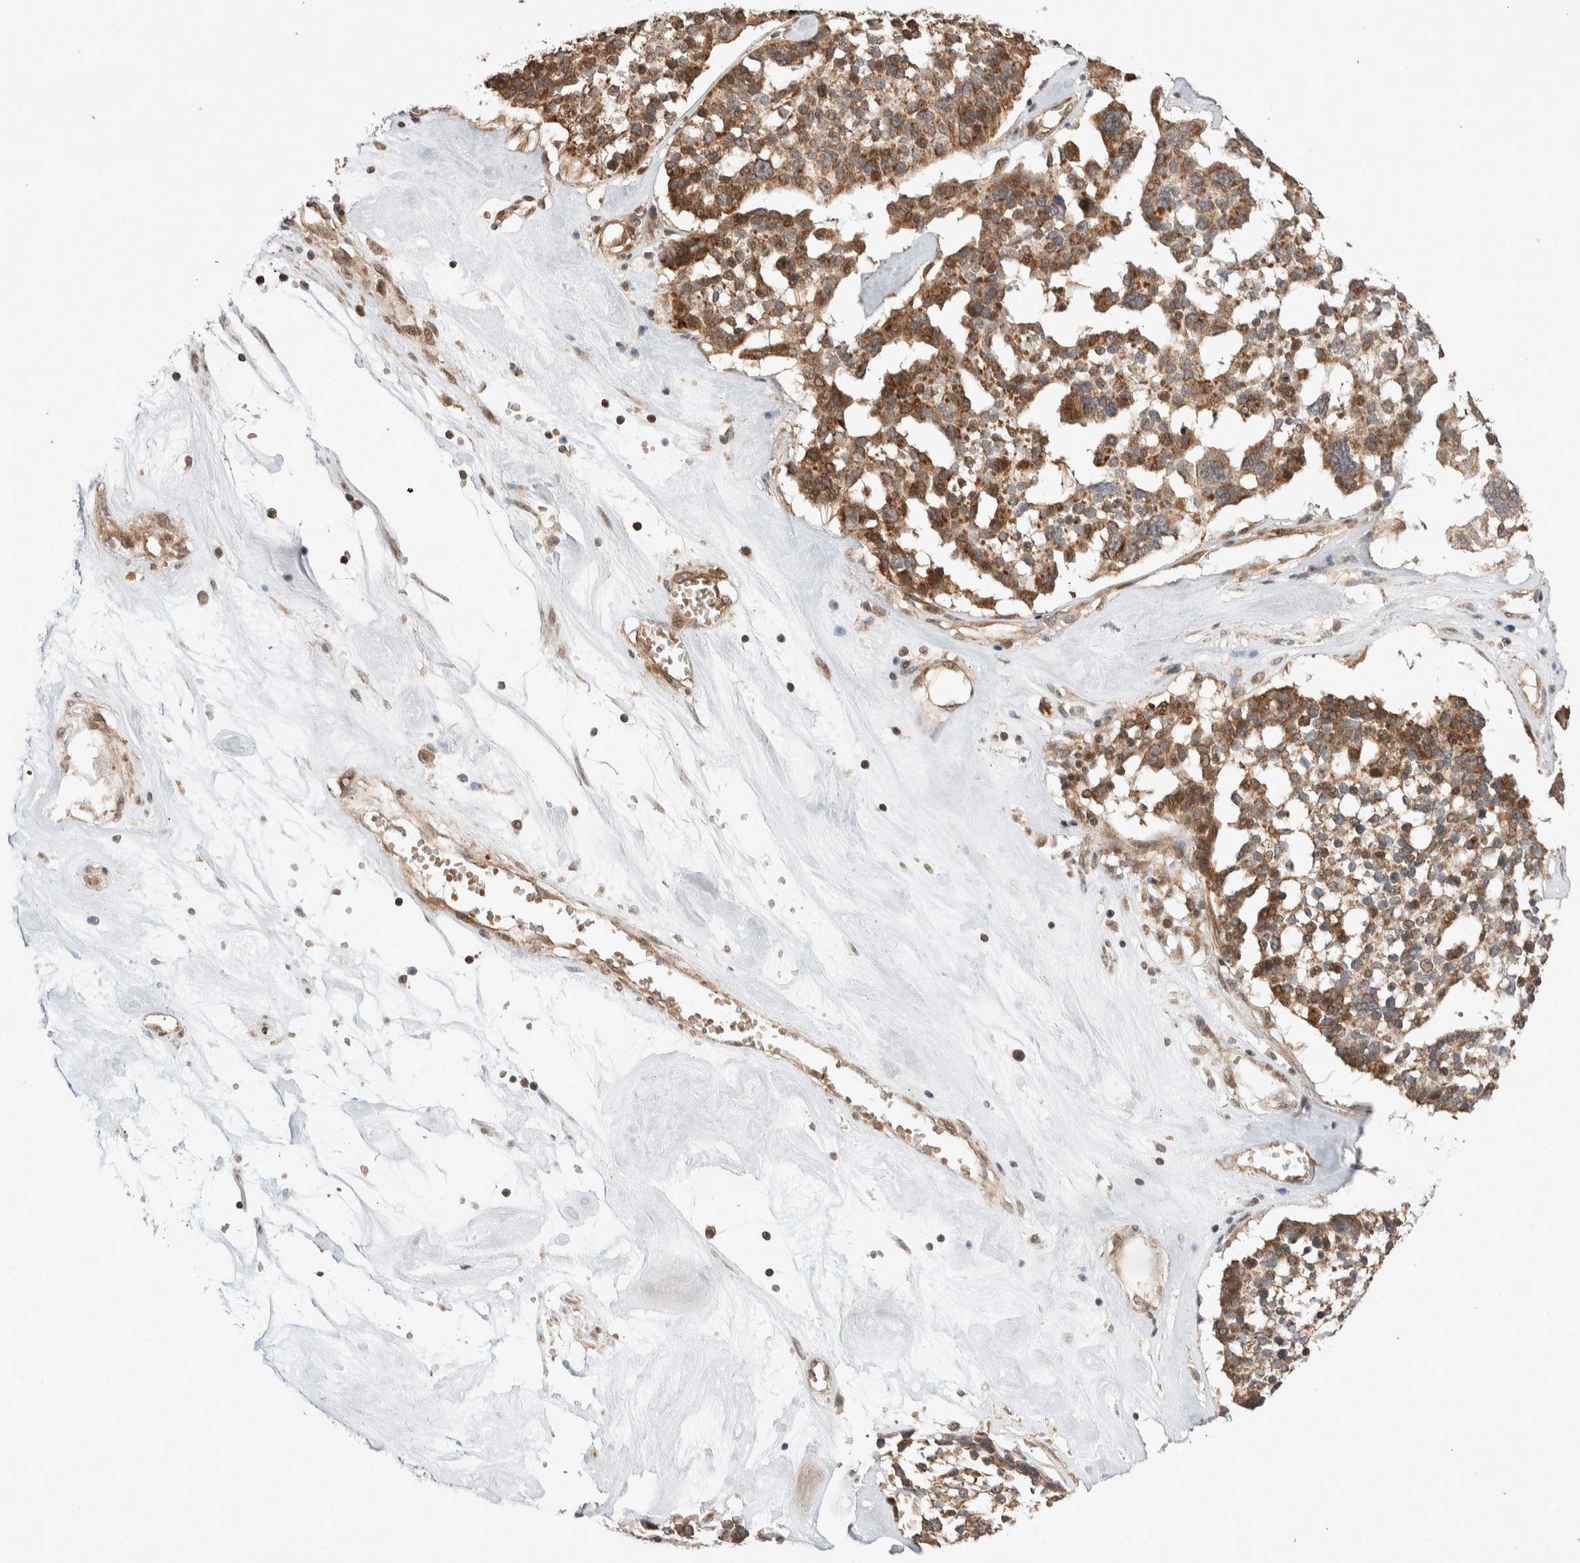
{"staining": {"intensity": "moderate", "quantity": ">75%", "location": "cytoplasmic/membranous"}, "tissue": "ovarian cancer", "cell_type": "Tumor cells", "image_type": "cancer", "snomed": [{"axis": "morphology", "description": "Cystadenocarcinoma, serous, NOS"}, {"axis": "topography", "description": "Ovary"}], "caption": "Brown immunohistochemical staining in human ovarian cancer demonstrates moderate cytoplasmic/membranous positivity in about >75% of tumor cells.", "gene": "ERC1", "patient": {"sex": "female", "age": 59}}